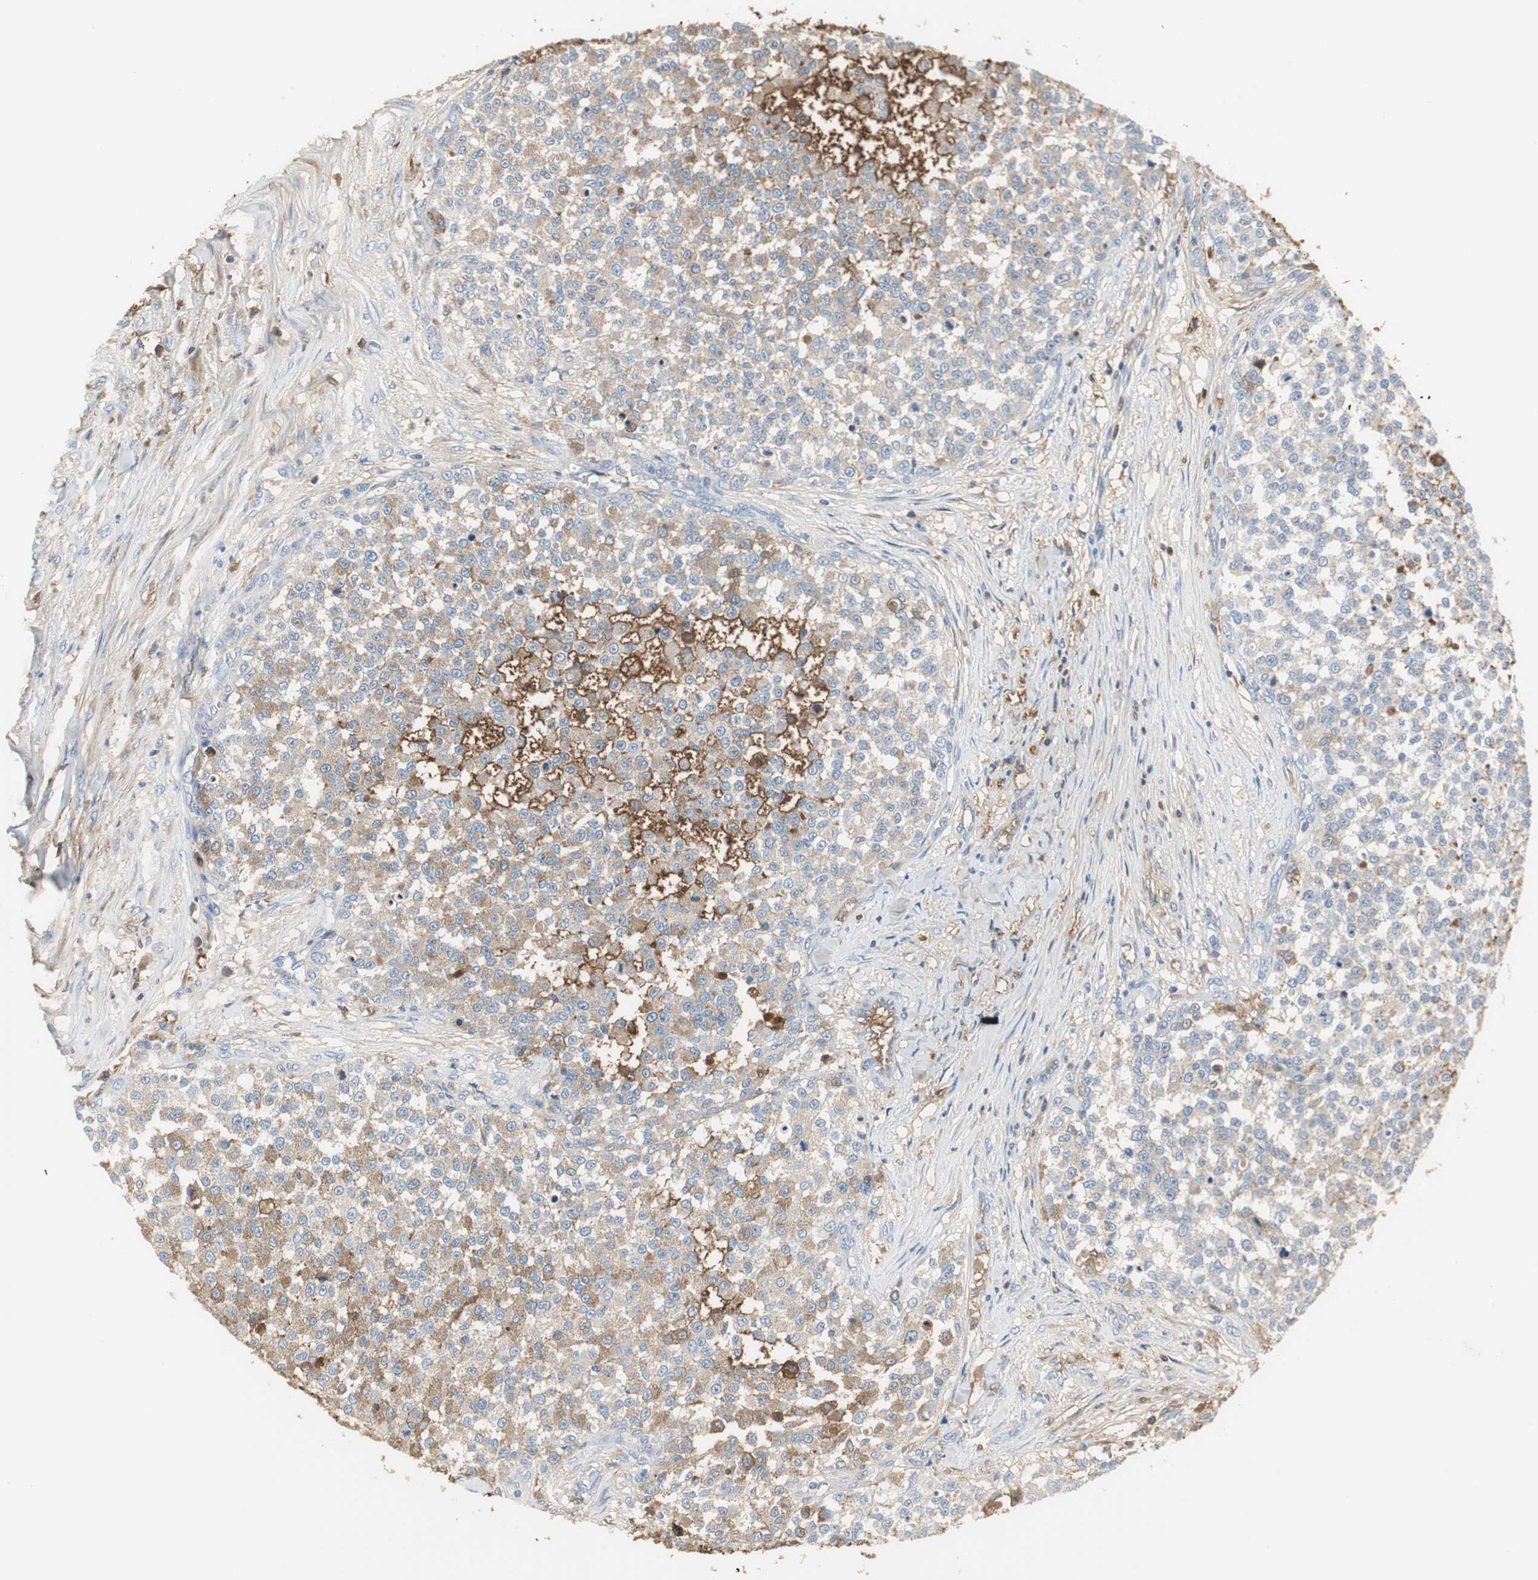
{"staining": {"intensity": "weak", "quantity": "25%-75%", "location": "cytoplasmic/membranous"}, "tissue": "testis cancer", "cell_type": "Tumor cells", "image_type": "cancer", "snomed": [{"axis": "morphology", "description": "Seminoma, NOS"}, {"axis": "topography", "description": "Testis"}], "caption": "An immunohistochemistry micrograph of neoplastic tissue is shown. Protein staining in brown shows weak cytoplasmic/membranous positivity in testis cancer (seminoma) within tumor cells.", "gene": "IGHA1", "patient": {"sex": "male", "age": 59}}